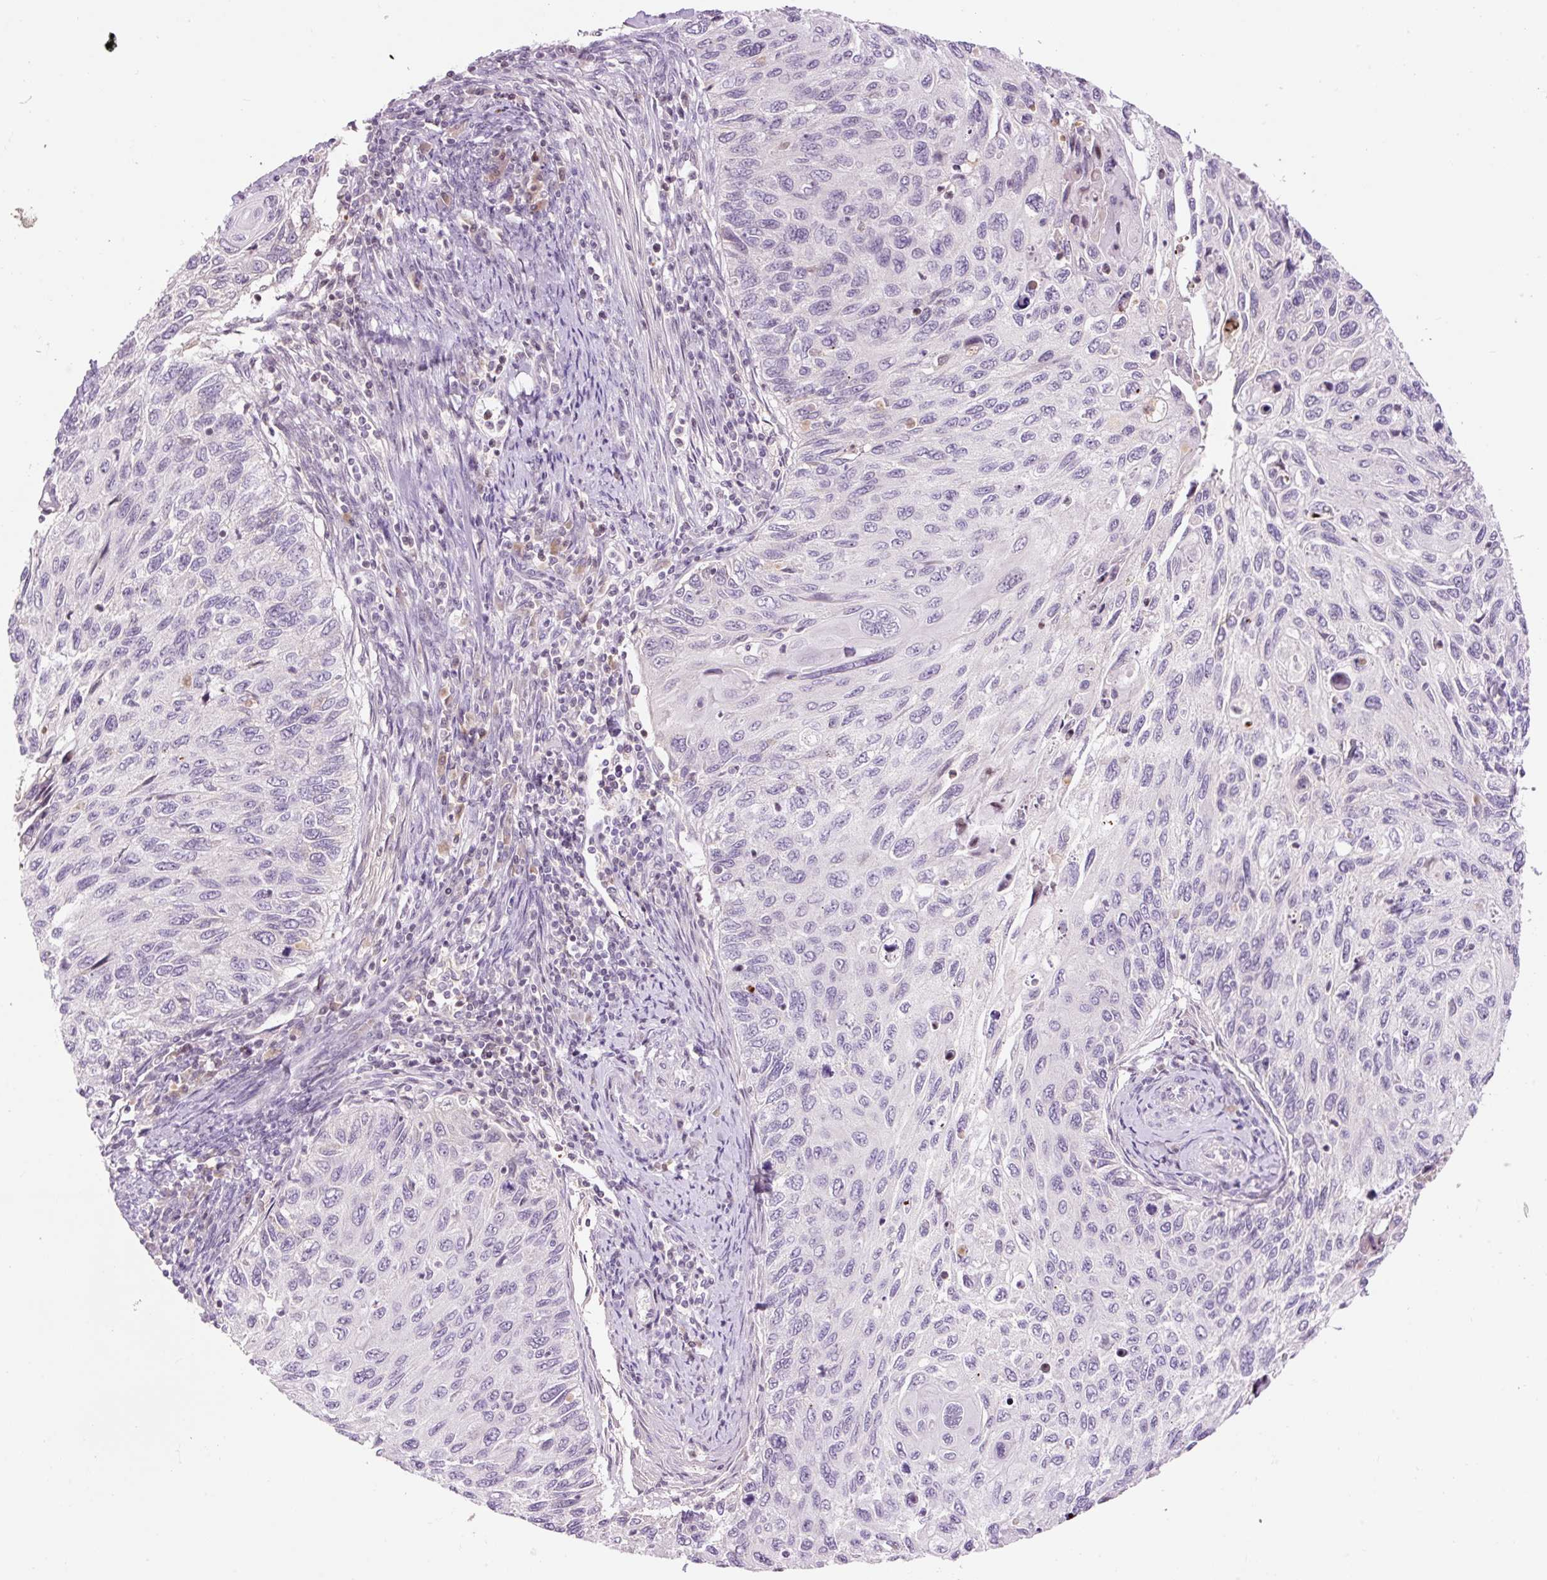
{"staining": {"intensity": "negative", "quantity": "none", "location": "none"}, "tissue": "cervical cancer", "cell_type": "Tumor cells", "image_type": "cancer", "snomed": [{"axis": "morphology", "description": "Squamous cell carcinoma, NOS"}, {"axis": "topography", "description": "Cervix"}], "caption": "Tumor cells are negative for protein expression in human cervical squamous cell carcinoma. (DAB immunohistochemistry with hematoxylin counter stain).", "gene": "ABHD11", "patient": {"sex": "female", "age": 70}}